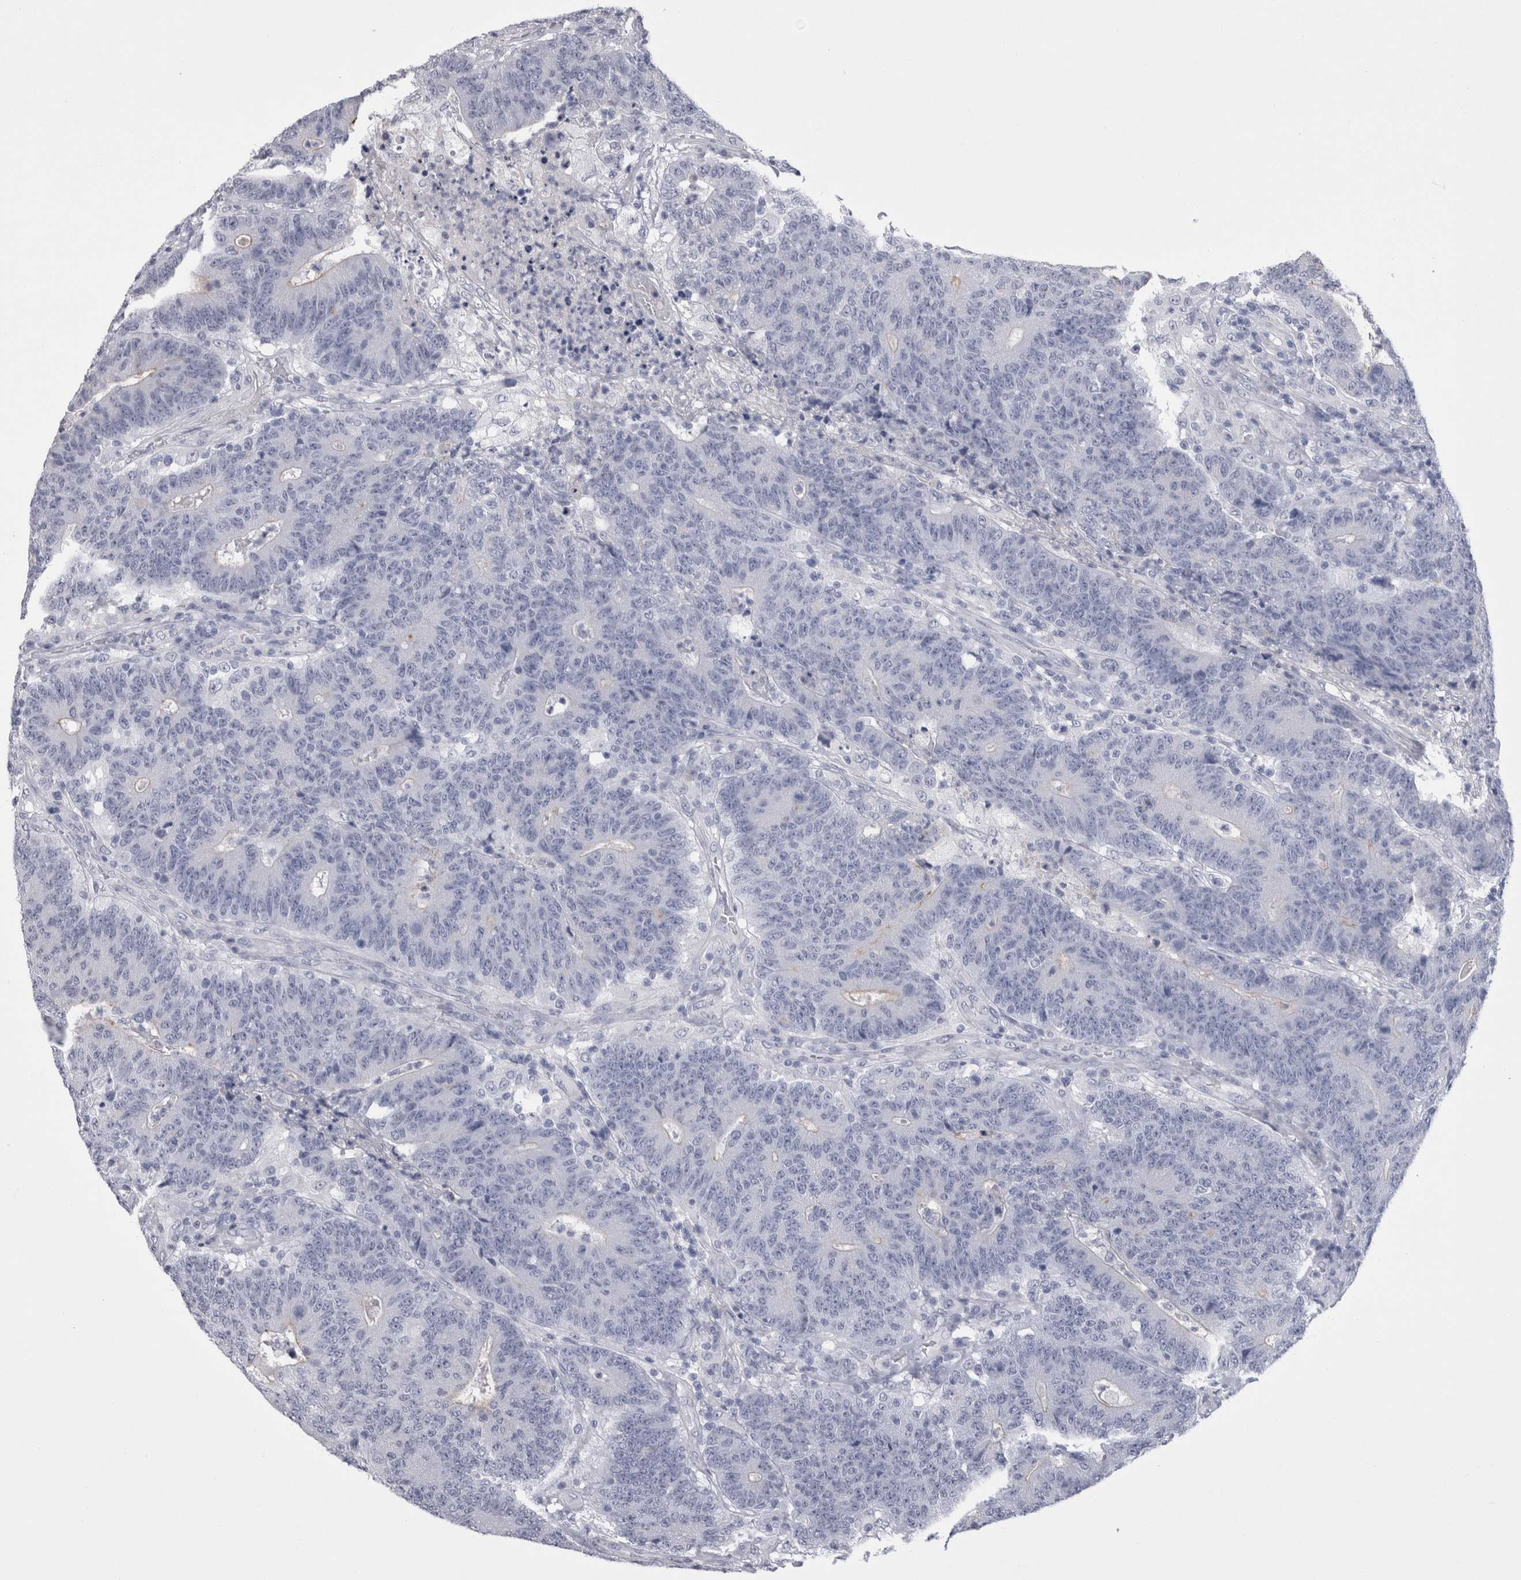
{"staining": {"intensity": "negative", "quantity": "none", "location": "none"}, "tissue": "colorectal cancer", "cell_type": "Tumor cells", "image_type": "cancer", "snomed": [{"axis": "morphology", "description": "Normal tissue, NOS"}, {"axis": "morphology", "description": "Adenocarcinoma, NOS"}, {"axis": "topography", "description": "Colon"}], "caption": "The photomicrograph shows no significant staining in tumor cells of colorectal cancer (adenocarcinoma).", "gene": "CDHR5", "patient": {"sex": "female", "age": 75}}